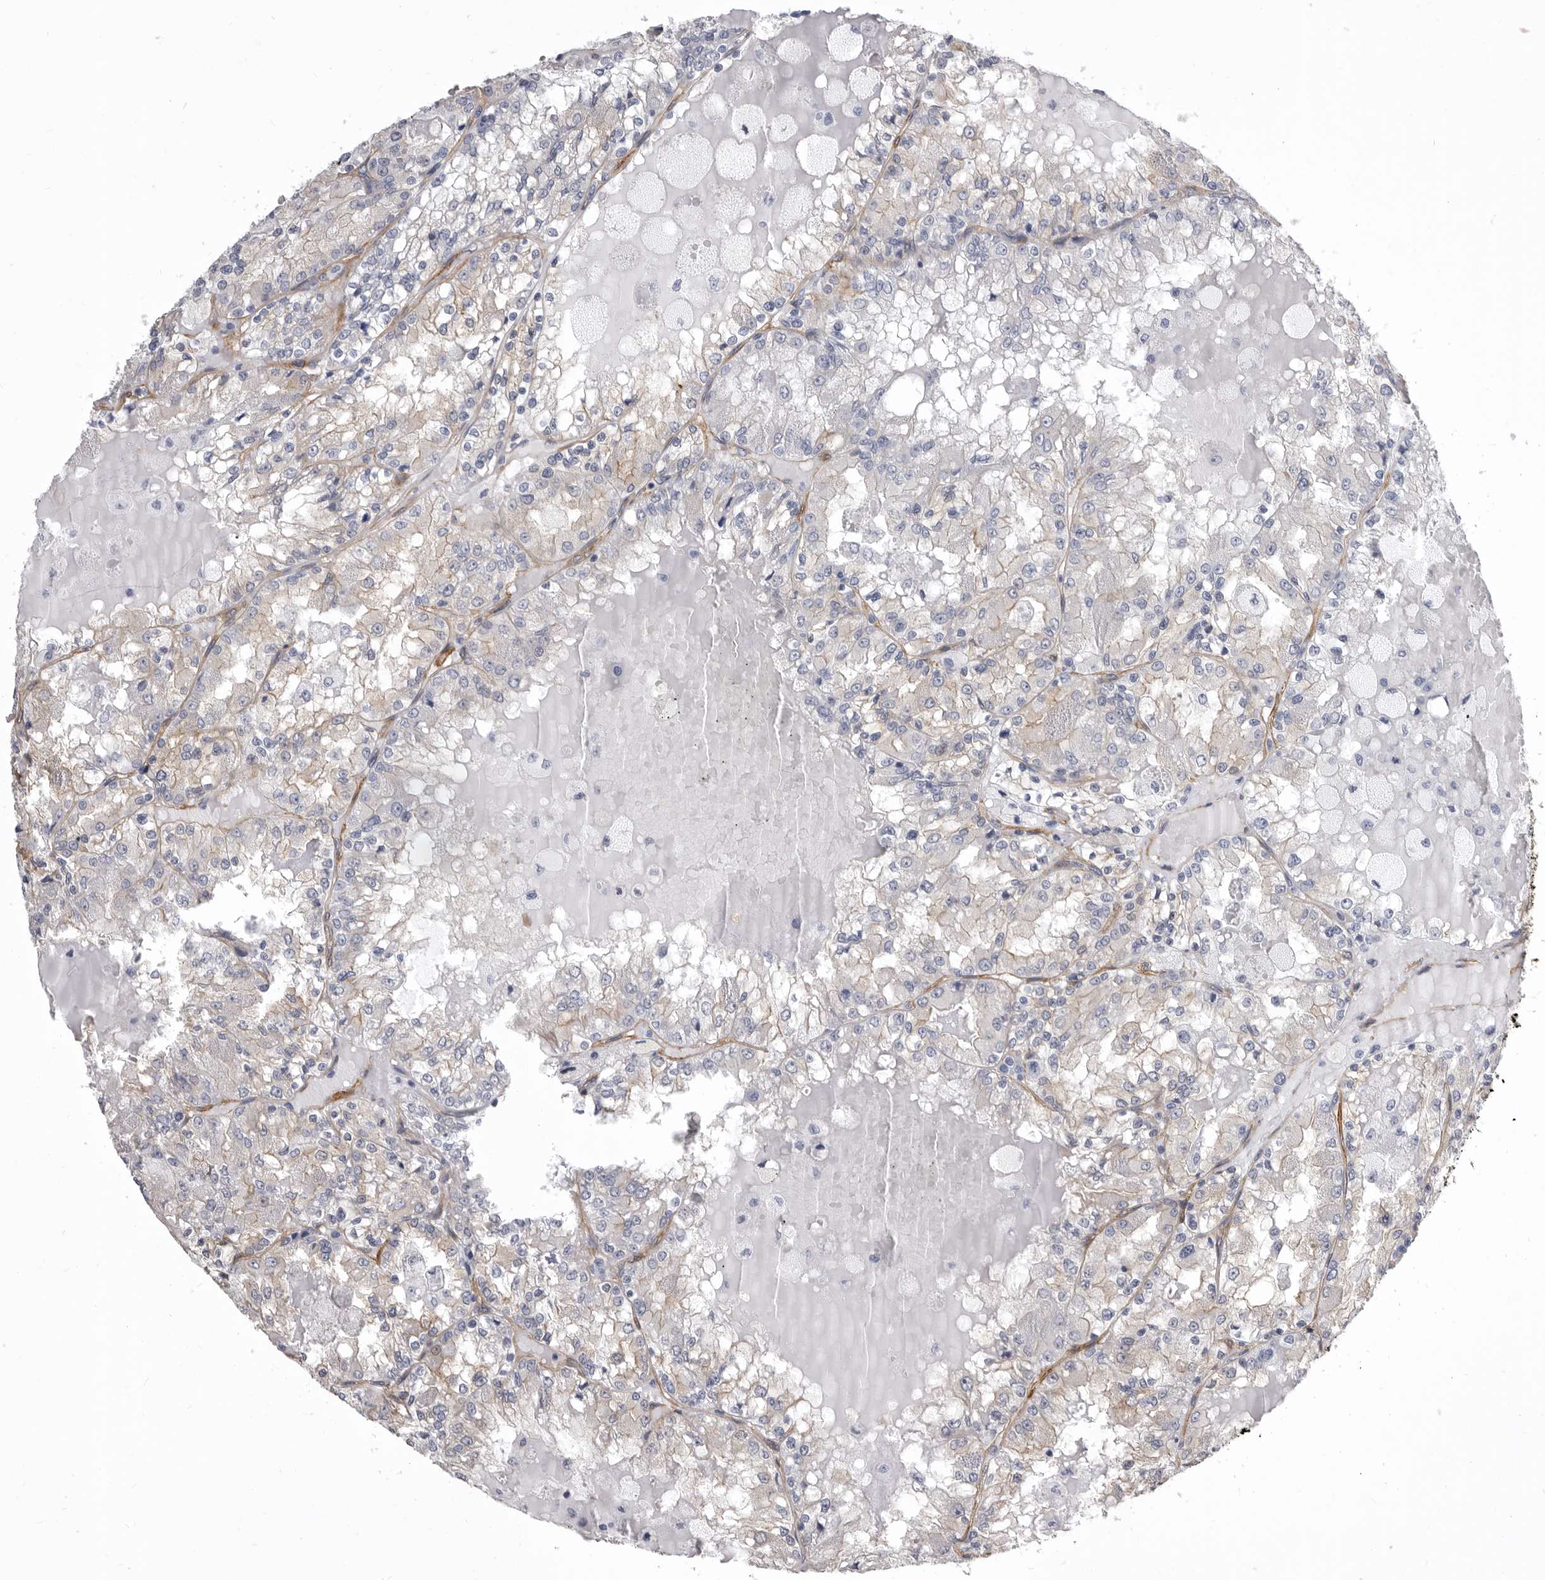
{"staining": {"intensity": "negative", "quantity": "none", "location": "none"}, "tissue": "renal cancer", "cell_type": "Tumor cells", "image_type": "cancer", "snomed": [{"axis": "morphology", "description": "Adenocarcinoma, NOS"}, {"axis": "topography", "description": "Kidney"}], "caption": "IHC micrograph of human renal cancer stained for a protein (brown), which displays no staining in tumor cells. Nuclei are stained in blue.", "gene": "ENAH", "patient": {"sex": "female", "age": 56}}